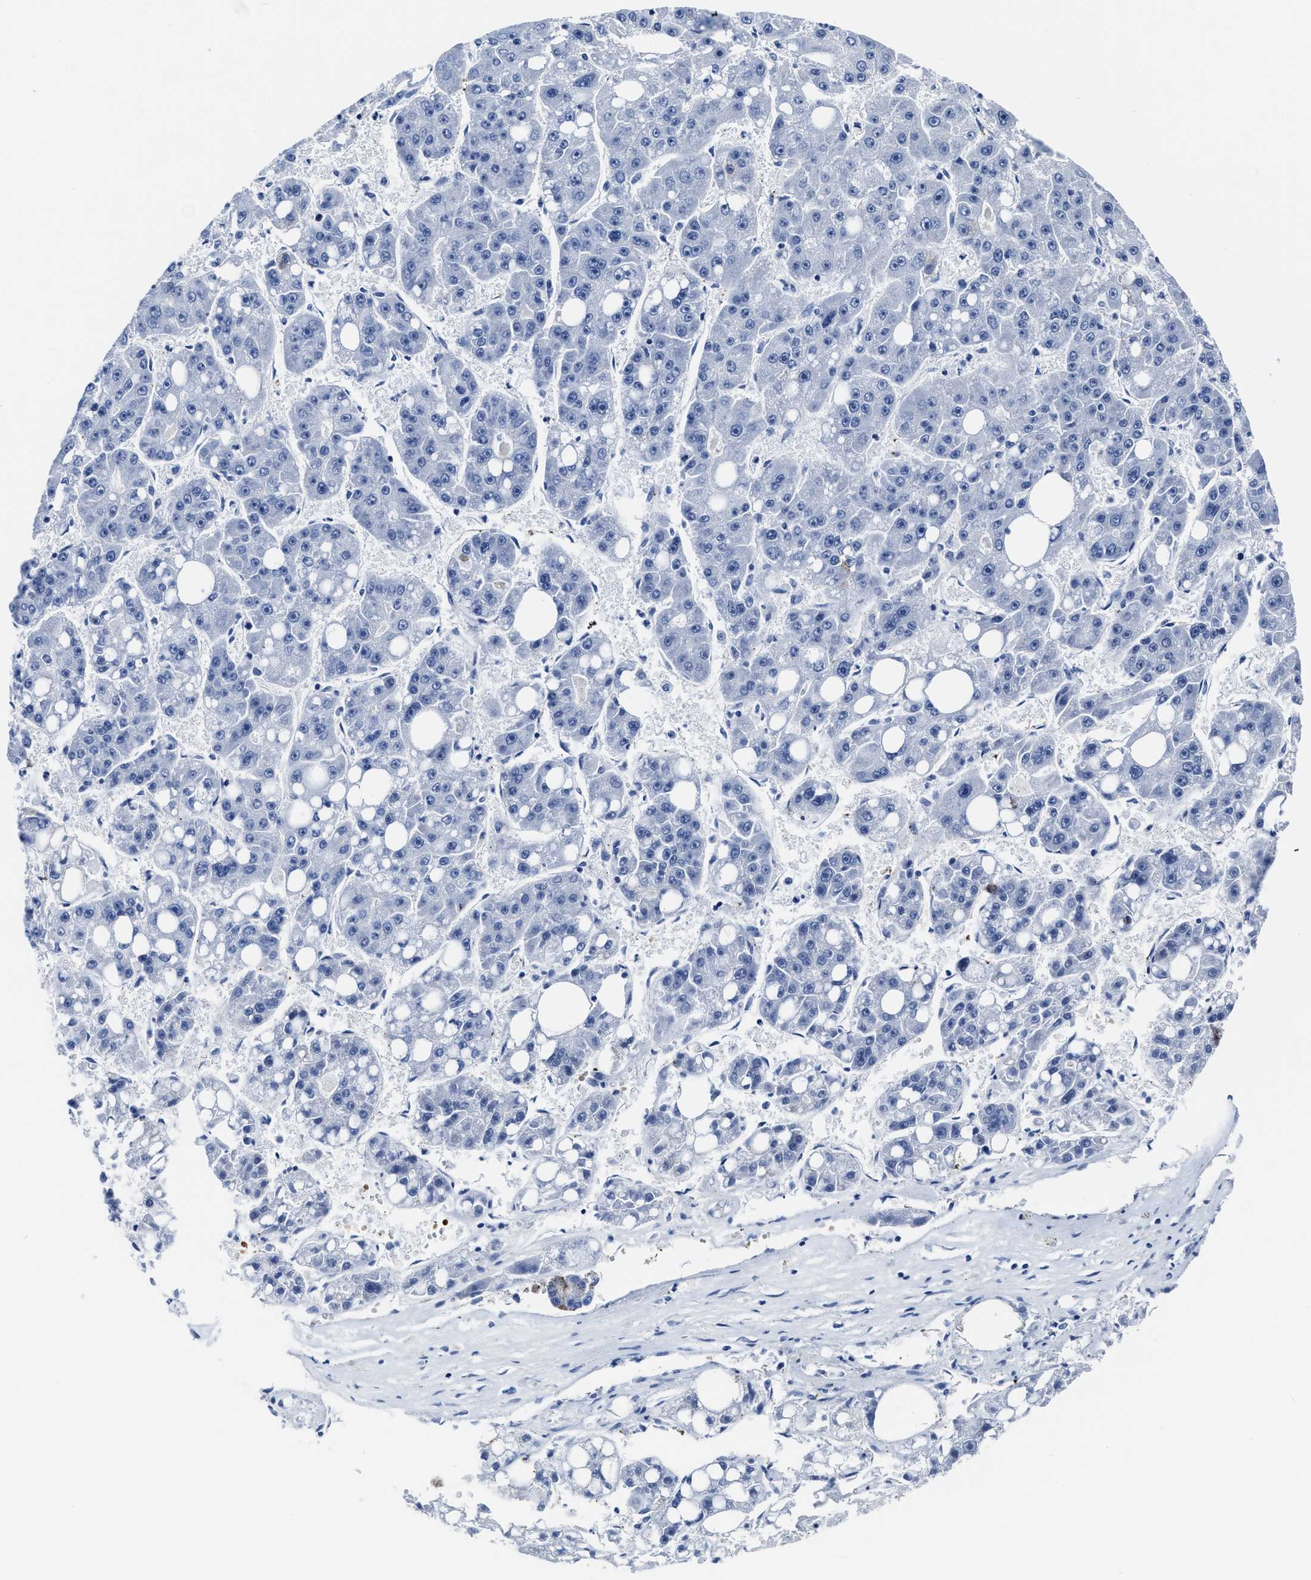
{"staining": {"intensity": "negative", "quantity": "none", "location": "none"}, "tissue": "liver cancer", "cell_type": "Tumor cells", "image_type": "cancer", "snomed": [{"axis": "morphology", "description": "Carcinoma, Hepatocellular, NOS"}, {"axis": "topography", "description": "Liver"}], "caption": "Immunohistochemical staining of liver cancer displays no significant staining in tumor cells. The staining was performed using DAB to visualize the protein expression in brown, while the nuclei were stained in blue with hematoxylin (Magnification: 20x).", "gene": "KCNMB3", "patient": {"sex": "female", "age": 61}}